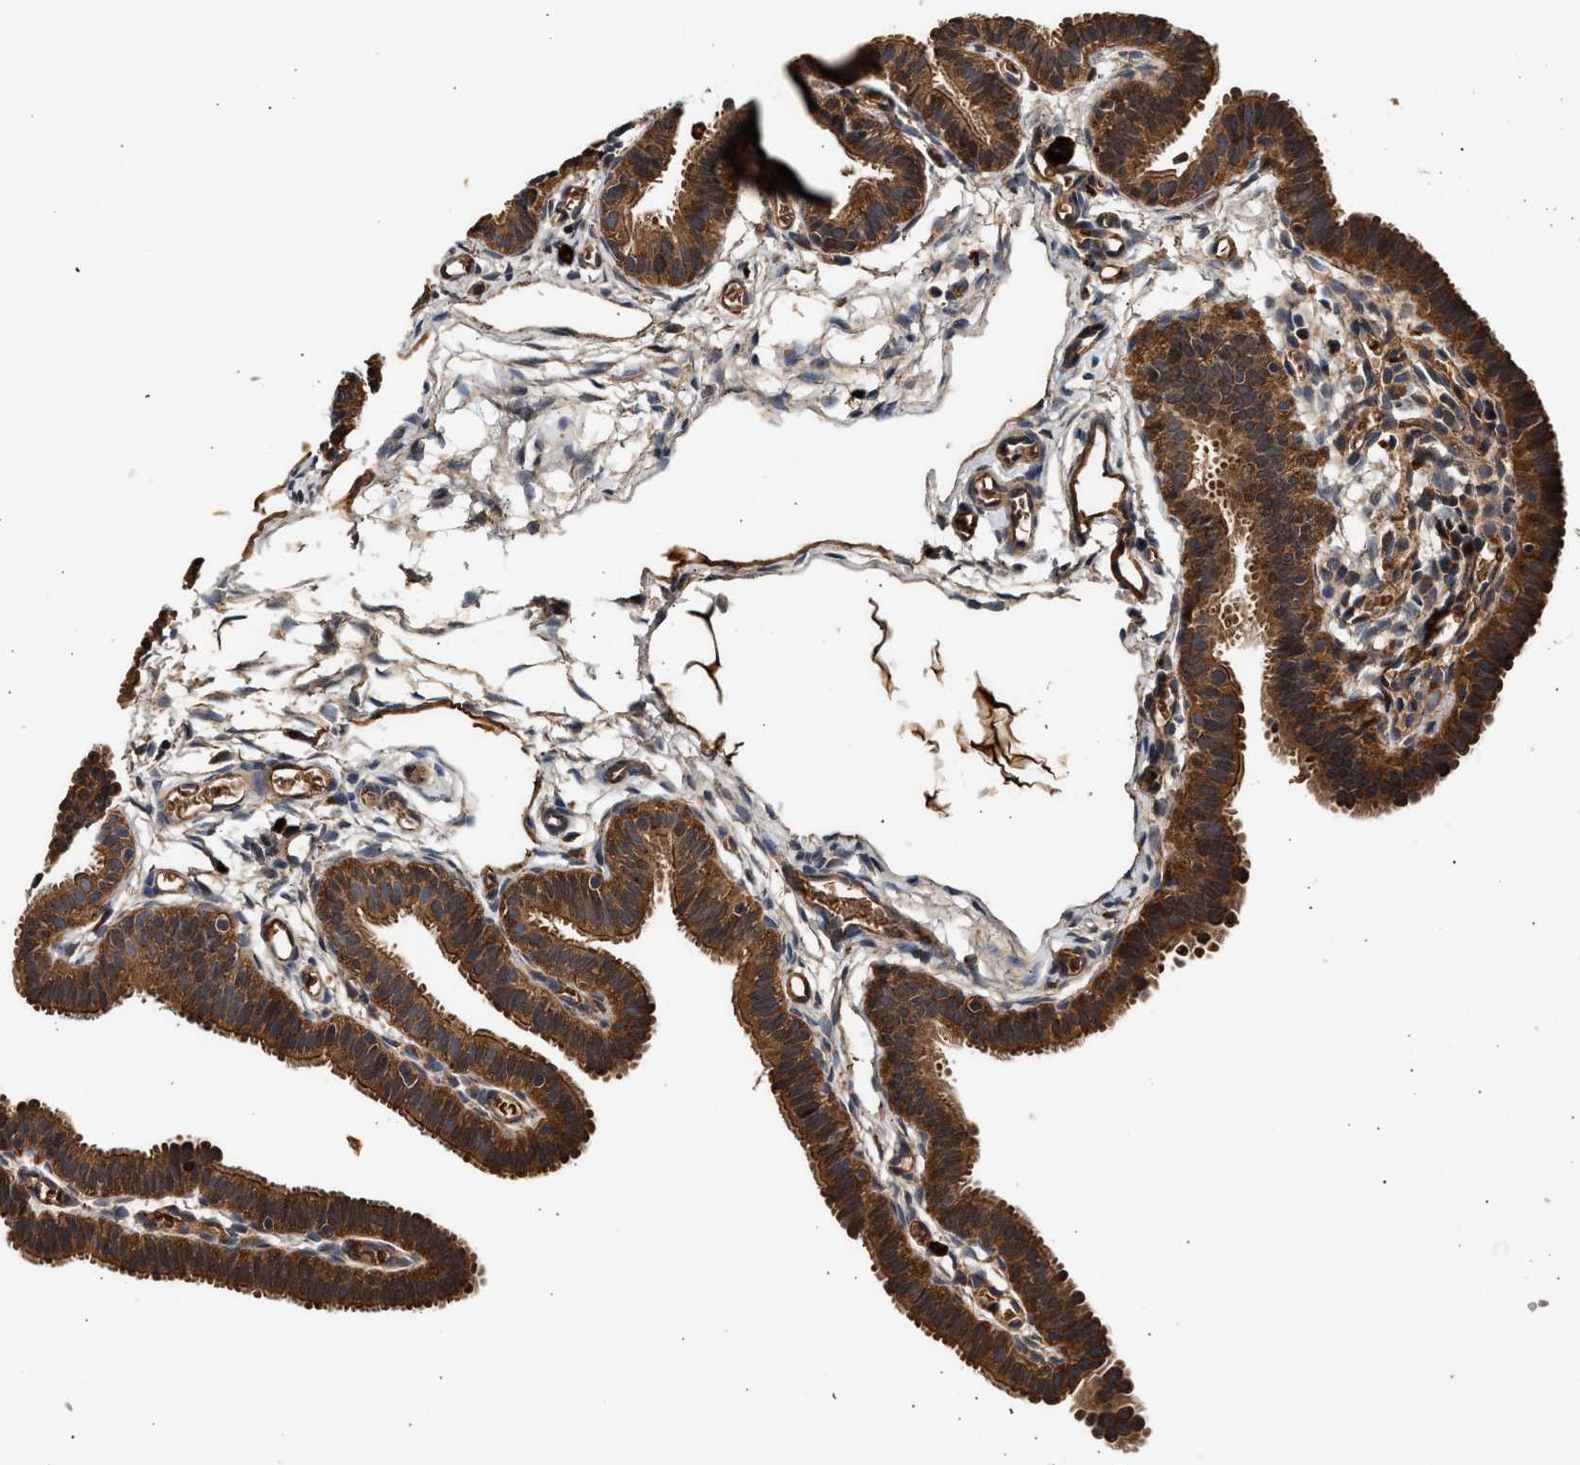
{"staining": {"intensity": "strong", "quantity": ">75%", "location": "cytoplasmic/membranous"}, "tissue": "fallopian tube", "cell_type": "Glandular cells", "image_type": "normal", "snomed": [{"axis": "morphology", "description": "Normal tissue, NOS"}, {"axis": "topography", "description": "Fallopian tube"}, {"axis": "topography", "description": "Placenta"}], "caption": "Immunohistochemical staining of normal fallopian tube reveals high levels of strong cytoplasmic/membranous expression in about >75% of glandular cells. Immunohistochemistry (ihc) stains the protein of interest in brown and the nuclei are stained blue.", "gene": "PLD3", "patient": {"sex": "female", "age": 34}}